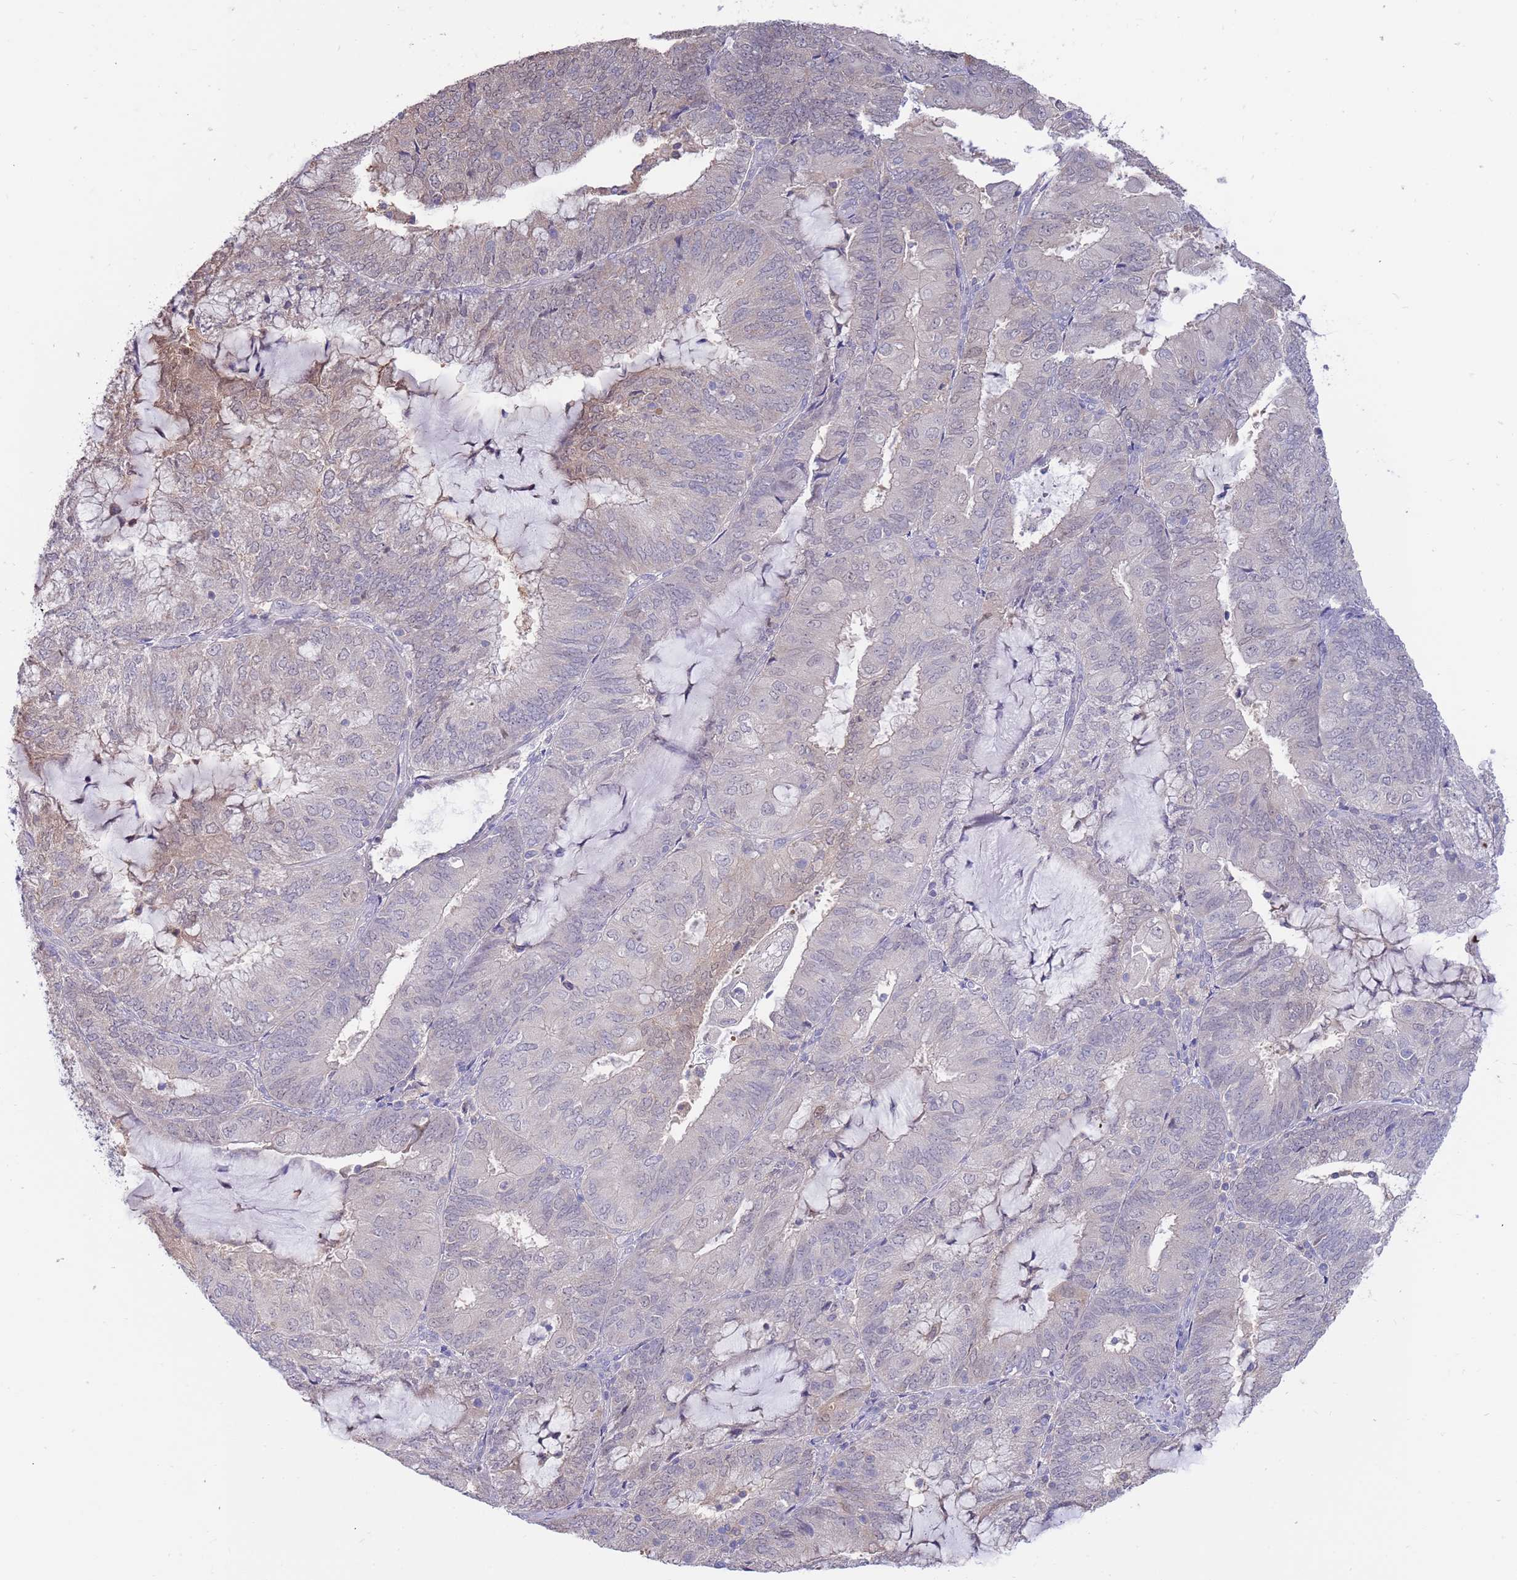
{"staining": {"intensity": "weak", "quantity": "<25%", "location": "cytoplasmic/membranous,nuclear"}, "tissue": "endometrial cancer", "cell_type": "Tumor cells", "image_type": "cancer", "snomed": [{"axis": "morphology", "description": "Adenocarcinoma, NOS"}, {"axis": "topography", "description": "Endometrium"}], "caption": "DAB immunohistochemical staining of human adenocarcinoma (endometrial) reveals no significant positivity in tumor cells.", "gene": "AP5S1", "patient": {"sex": "female", "age": 81}}